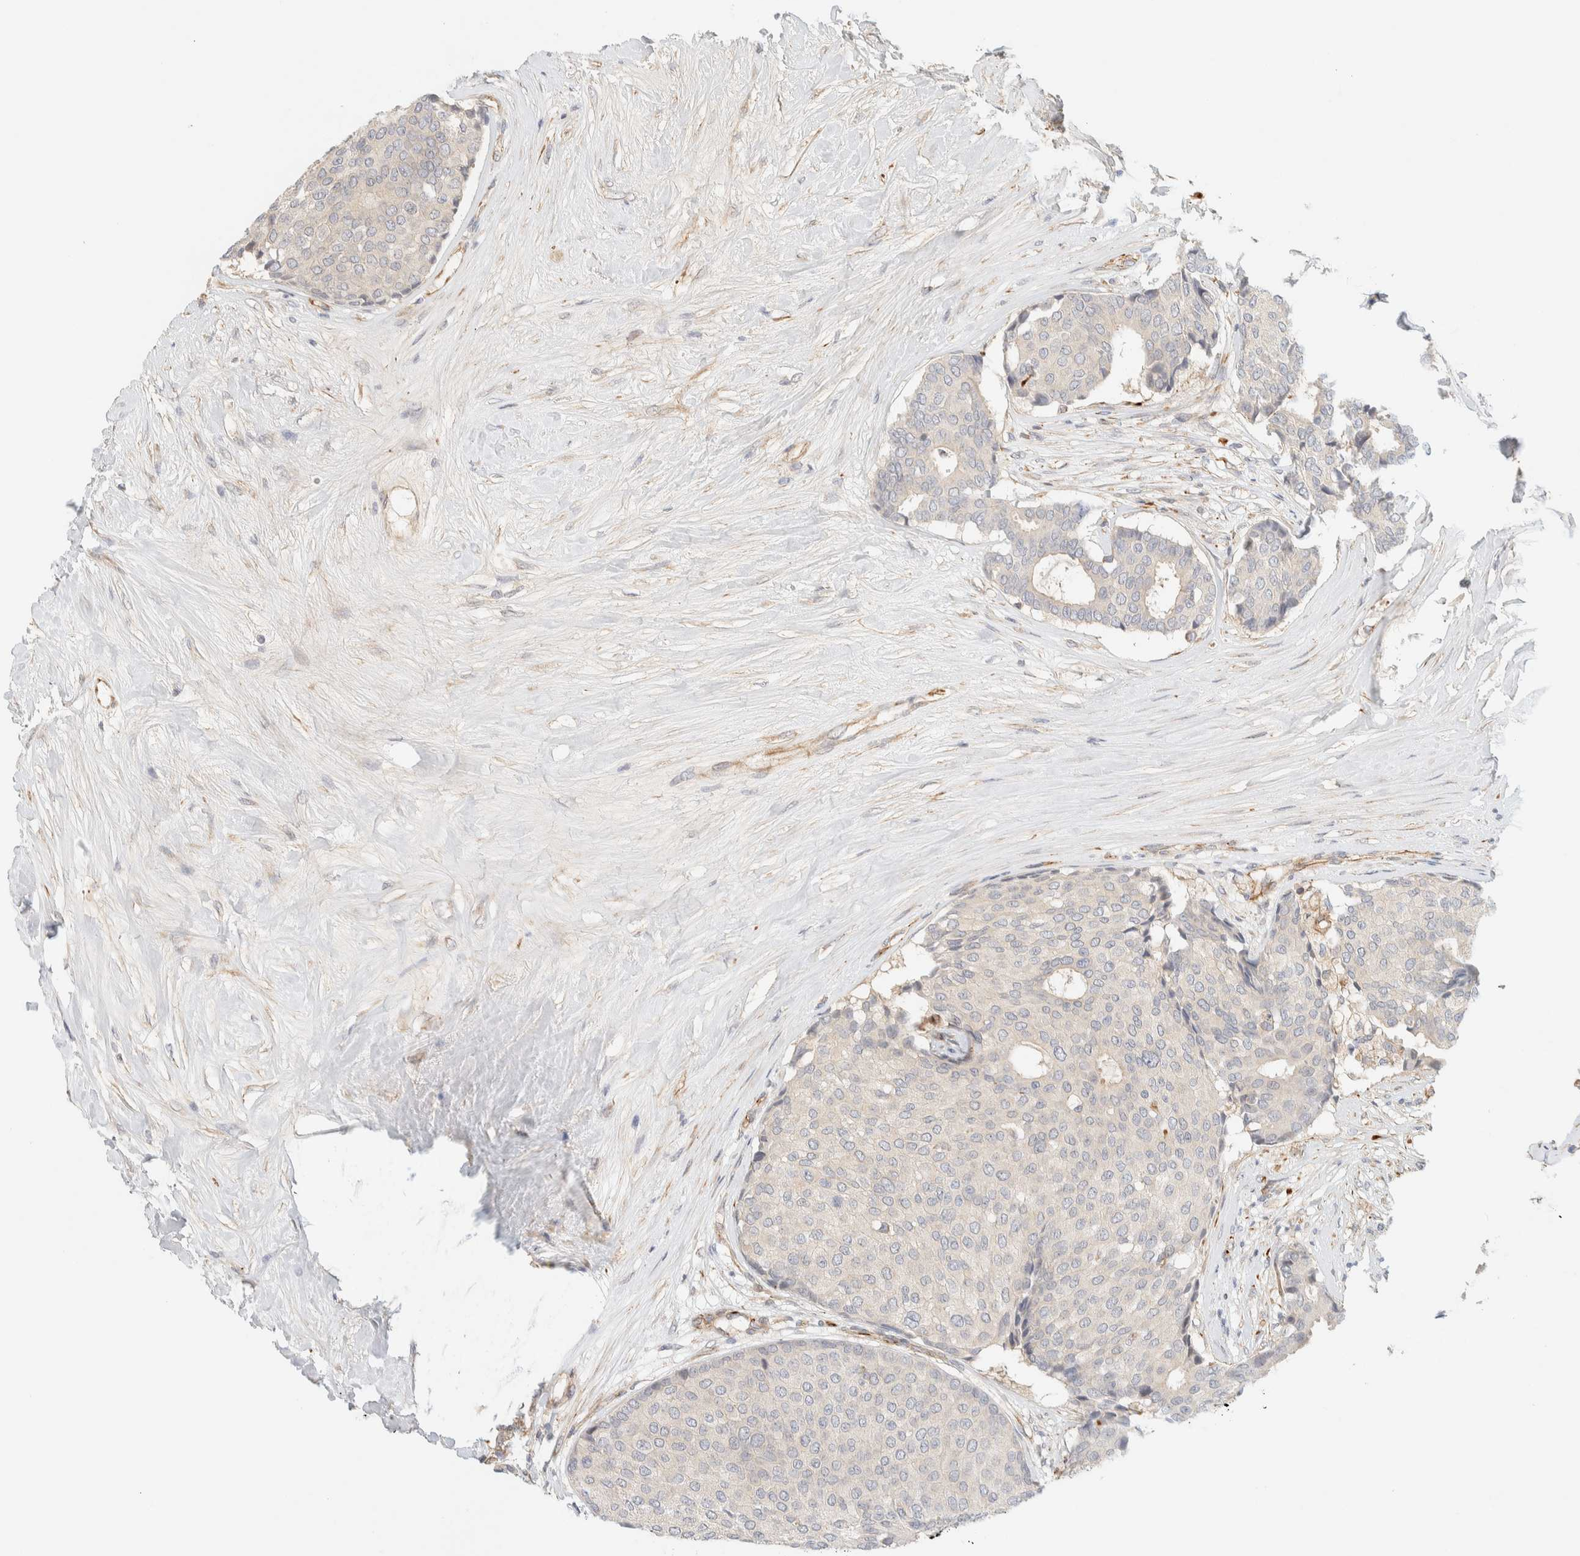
{"staining": {"intensity": "negative", "quantity": "none", "location": "none"}, "tissue": "breast cancer", "cell_type": "Tumor cells", "image_type": "cancer", "snomed": [{"axis": "morphology", "description": "Duct carcinoma"}, {"axis": "topography", "description": "Breast"}], "caption": "Tumor cells are negative for protein expression in human breast cancer.", "gene": "FAT1", "patient": {"sex": "female", "age": 75}}